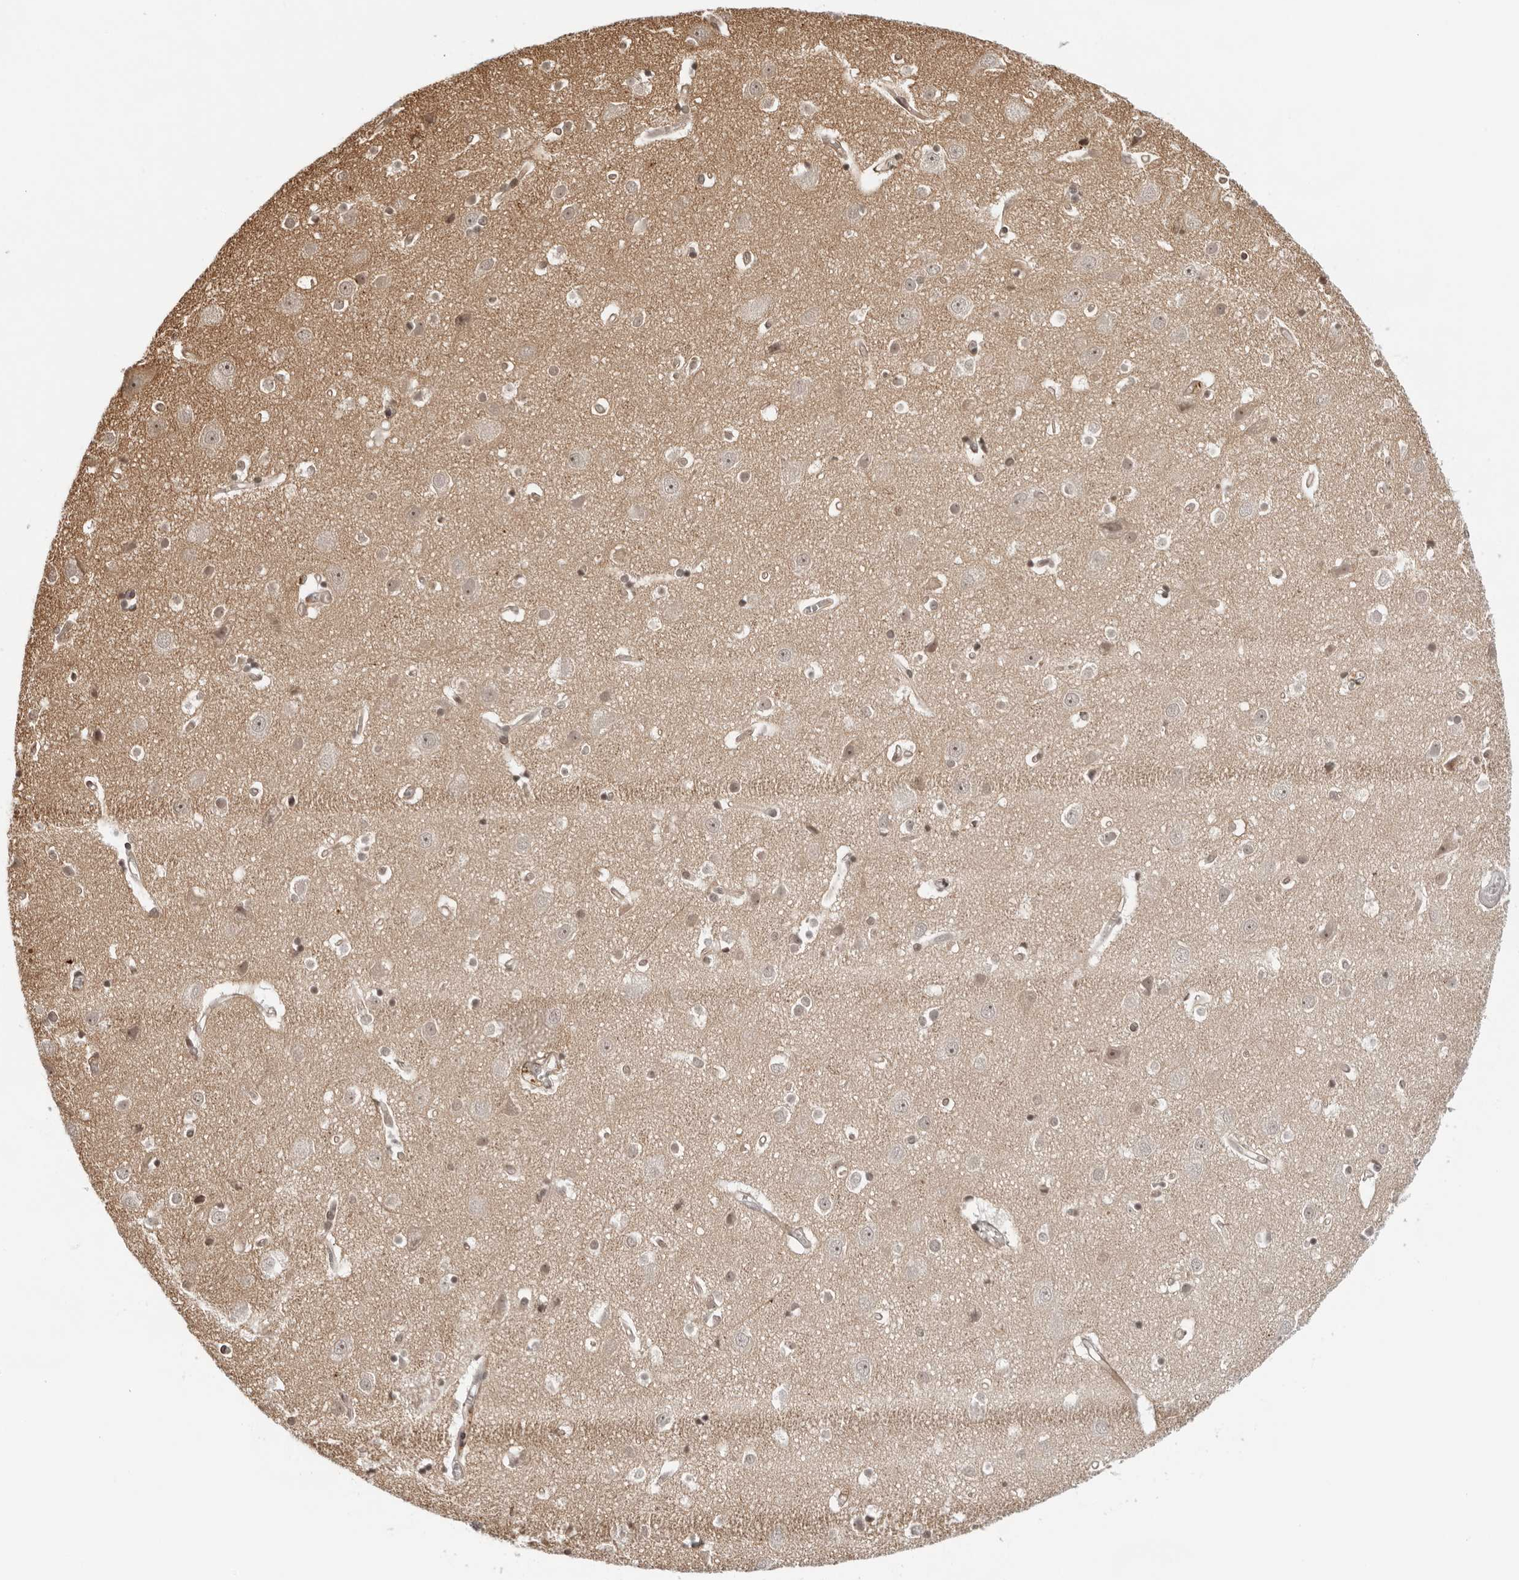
{"staining": {"intensity": "moderate", "quantity": ">75%", "location": "nuclear"}, "tissue": "cerebral cortex", "cell_type": "Endothelial cells", "image_type": "normal", "snomed": [{"axis": "morphology", "description": "Normal tissue, NOS"}, {"axis": "topography", "description": "Cerebral cortex"}], "caption": "Cerebral cortex stained with IHC demonstrates moderate nuclear staining in about >75% of endothelial cells. Using DAB (brown) and hematoxylin (blue) stains, captured at high magnification using brightfield microscopy.", "gene": "ITGB3BP", "patient": {"sex": "male", "age": 54}}